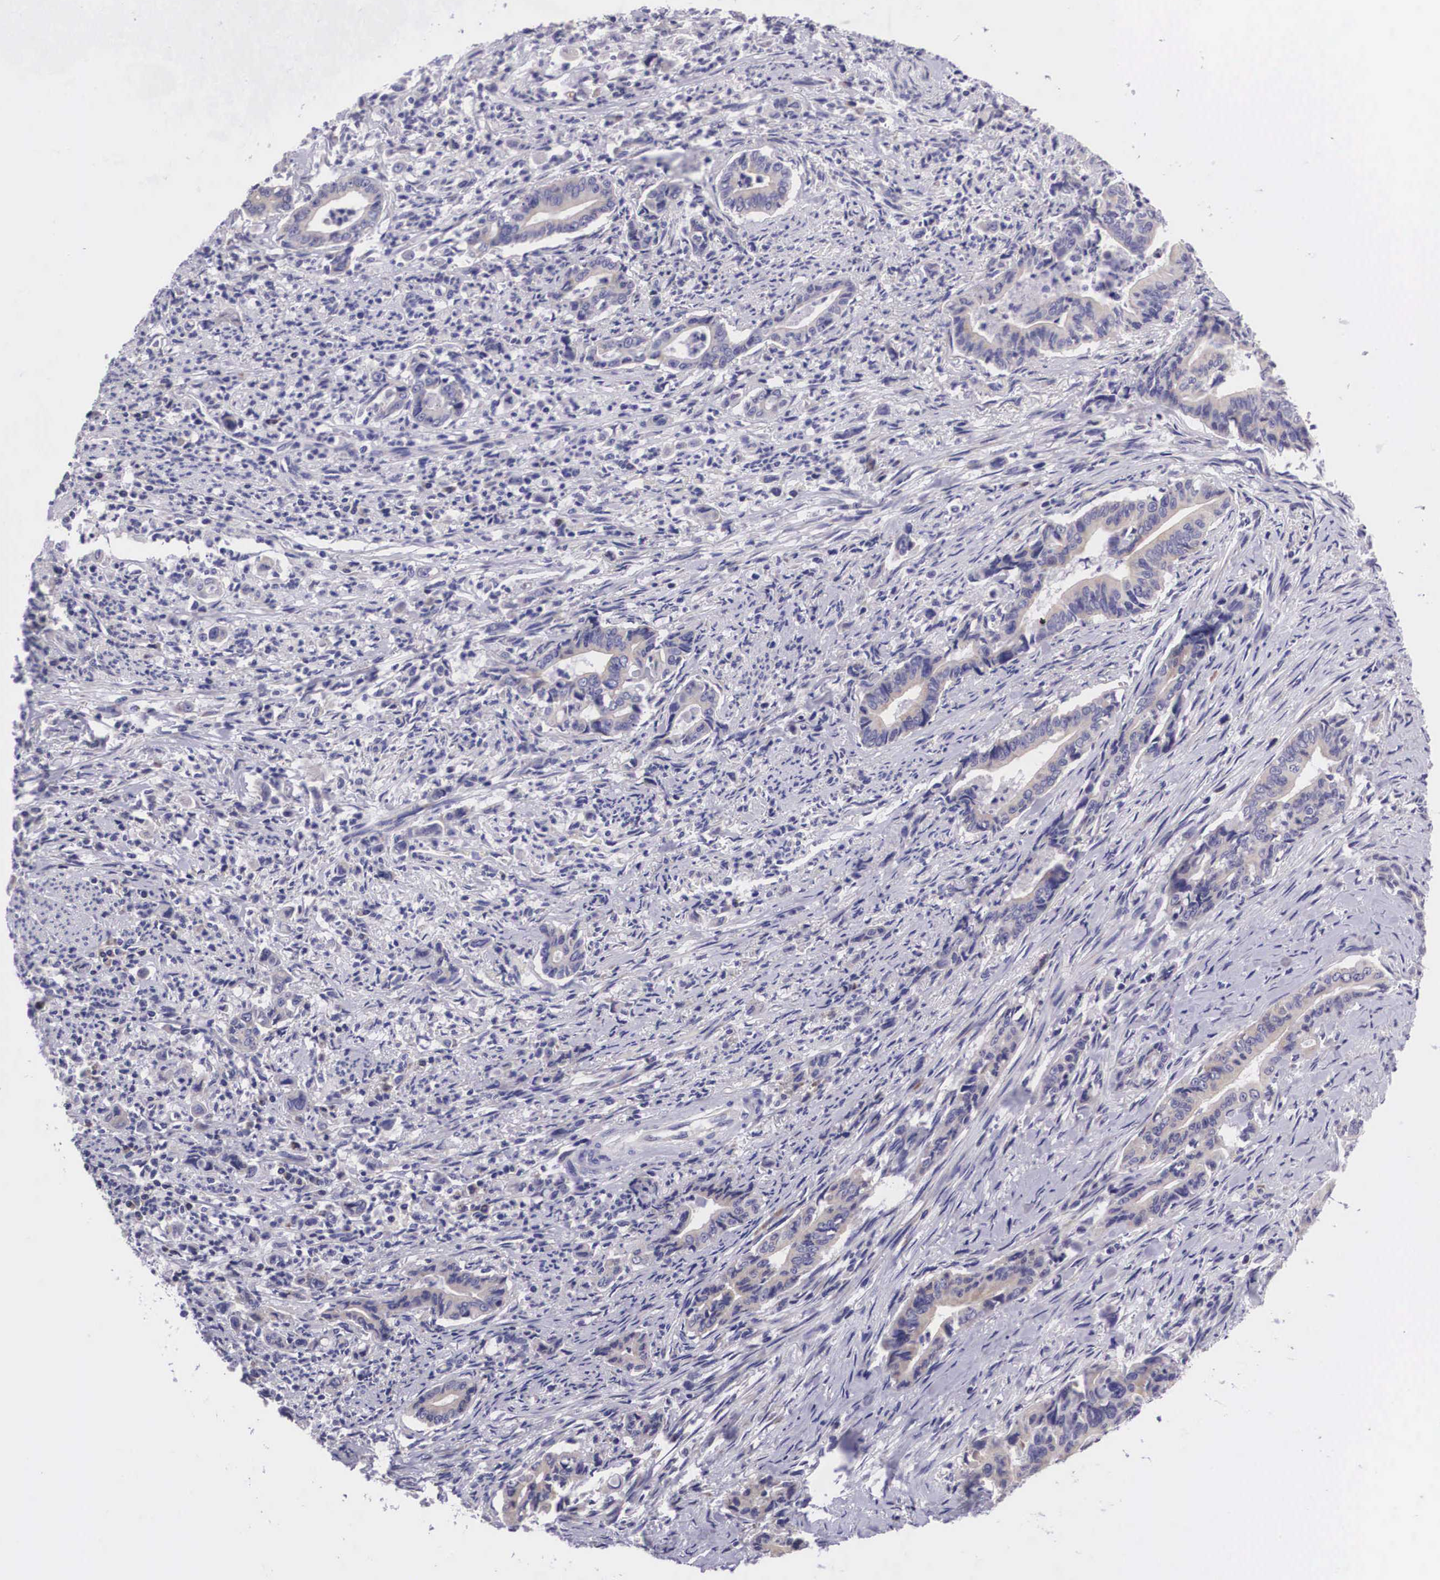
{"staining": {"intensity": "weak", "quantity": "25%-75%", "location": "cytoplasmic/membranous"}, "tissue": "stomach cancer", "cell_type": "Tumor cells", "image_type": "cancer", "snomed": [{"axis": "morphology", "description": "Adenocarcinoma, NOS"}, {"axis": "topography", "description": "Stomach"}], "caption": "Stomach cancer stained with DAB (3,3'-diaminobenzidine) IHC displays low levels of weak cytoplasmic/membranous staining in about 25%-75% of tumor cells. The staining is performed using DAB (3,3'-diaminobenzidine) brown chromogen to label protein expression. The nuclei are counter-stained blue using hematoxylin.", "gene": "ARG2", "patient": {"sex": "female", "age": 76}}